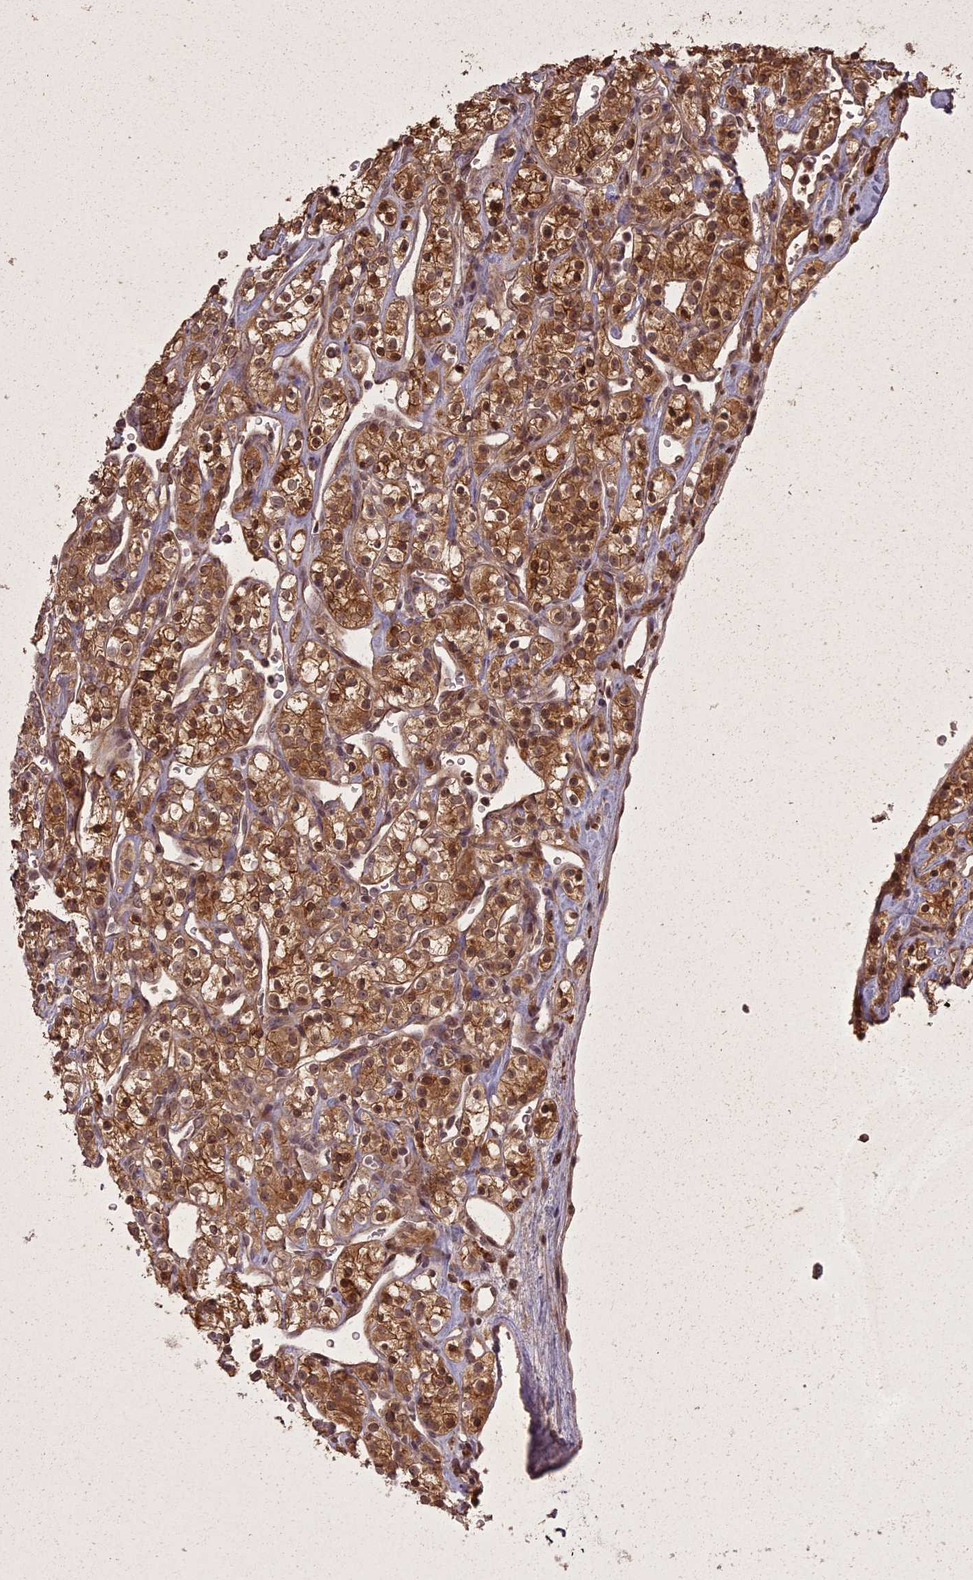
{"staining": {"intensity": "moderate", "quantity": ">75%", "location": "cytoplasmic/membranous,nuclear"}, "tissue": "renal cancer", "cell_type": "Tumor cells", "image_type": "cancer", "snomed": [{"axis": "morphology", "description": "Adenocarcinoma, NOS"}, {"axis": "topography", "description": "Kidney"}], "caption": "An IHC micrograph of tumor tissue is shown. Protein staining in brown shows moderate cytoplasmic/membranous and nuclear positivity in adenocarcinoma (renal) within tumor cells. (Stains: DAB in brown, nuclei in blue, Microscopy: brightfield microscopy at high magnification).", "gene": "ING5", "patient": {"sex": "male", "age": 77}}